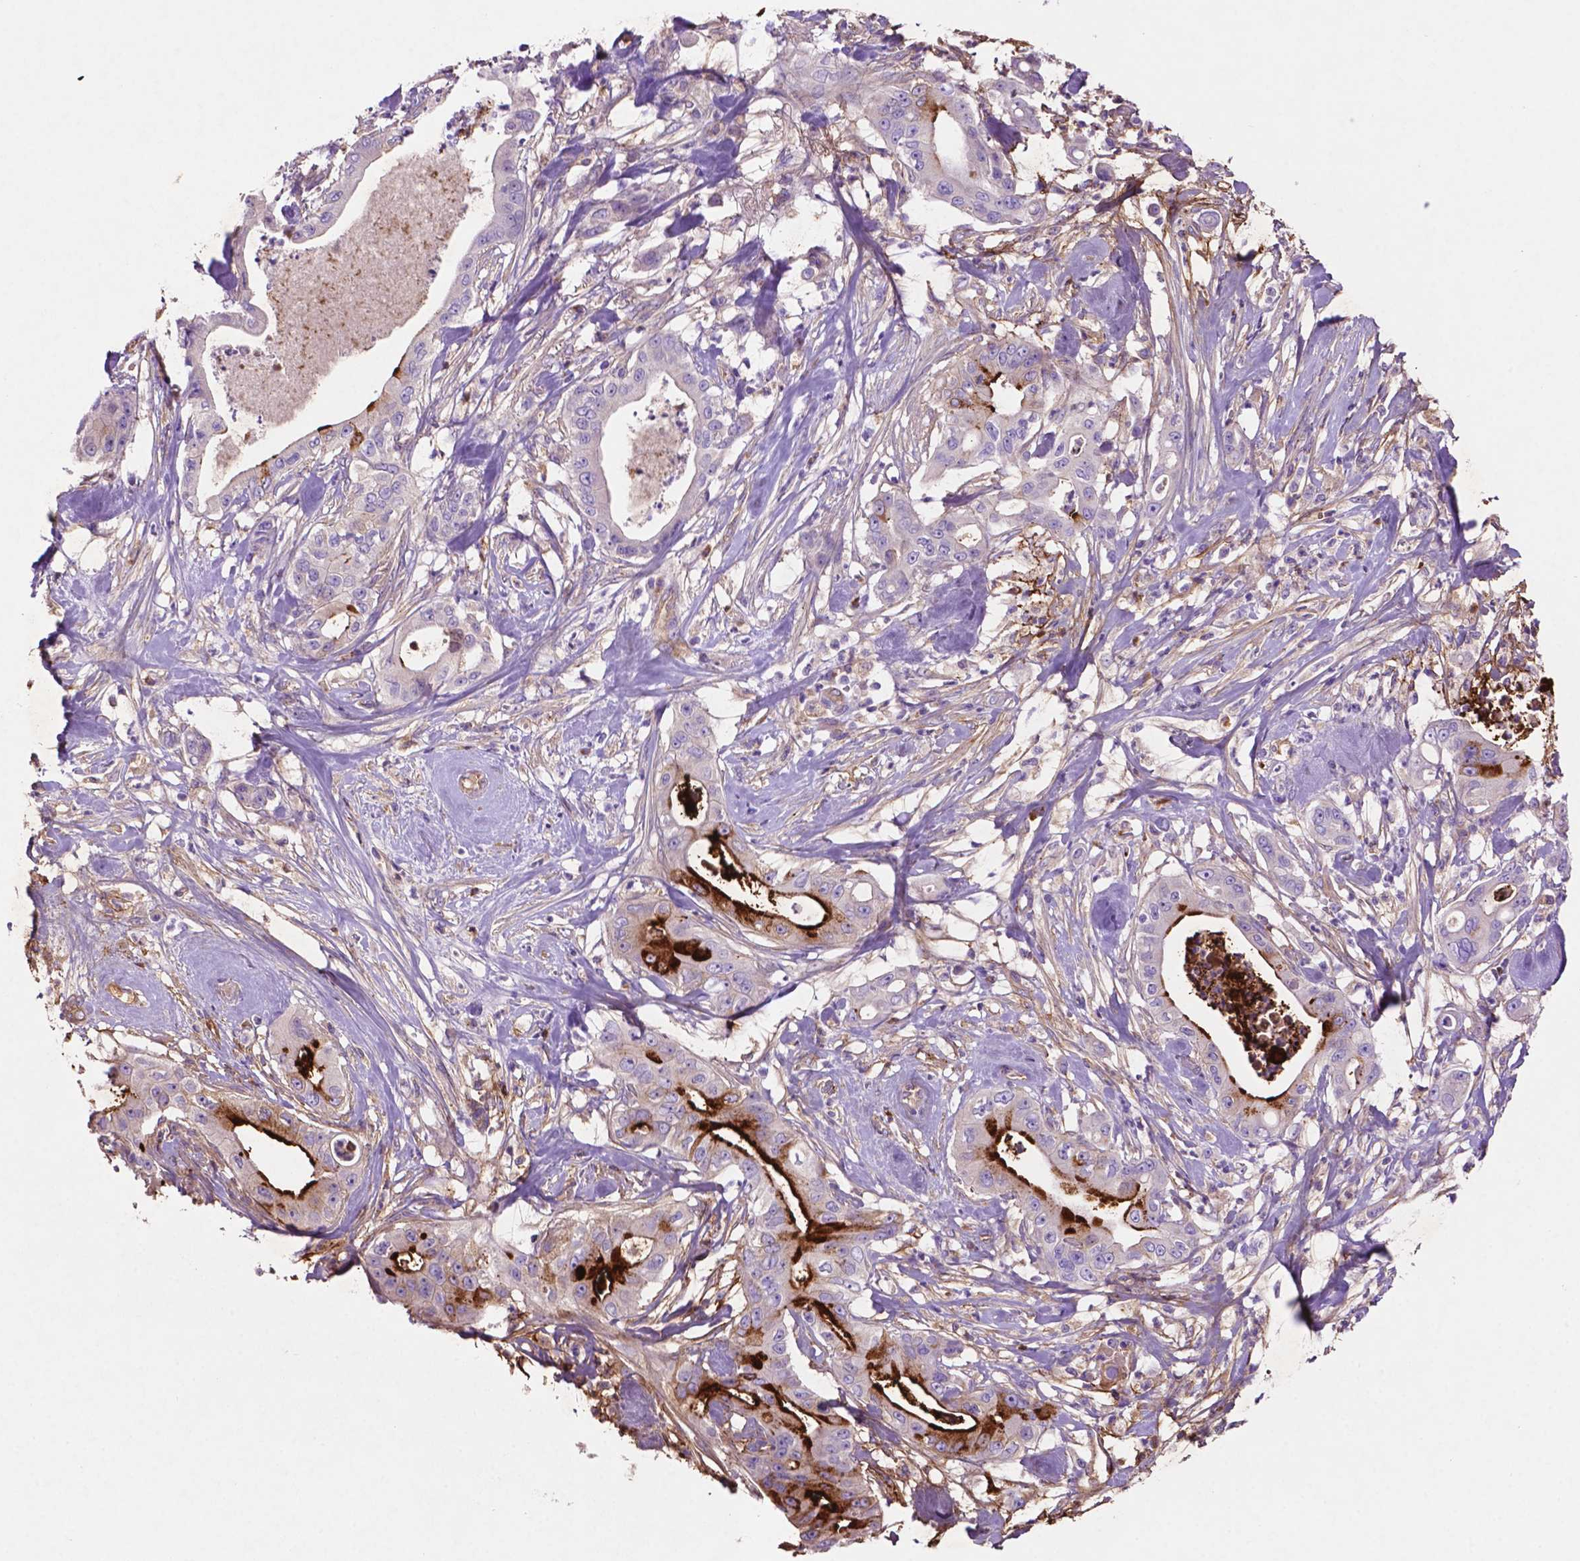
{"staining": {"intensity": "strong", "quantity": "<25%", "location": "cytoplasmic/membranous"}, "tissue": "pancreatic cancer", "cell_type": "Tumor cells", "image_type": "cancer", "snomed": [{"axis": "morphology", "description": "Adenocarcinoma, NOS"}, {"axis": "topography", "description": "Pancreas"}], "caption": "High-power microscopy captured an immunohistochemistry histopathology image of adenocarcinoma (pancreatic), revealing strong cytoplasmic/membranous positivity in about <25% of tumor cells. The staining was performed using DAB, with brown indicating positive protein expression. Nuclei are stained blue with hematoxylin.", "gene": "GDPD5", "patient": {"sex": "male", "age": 71}}